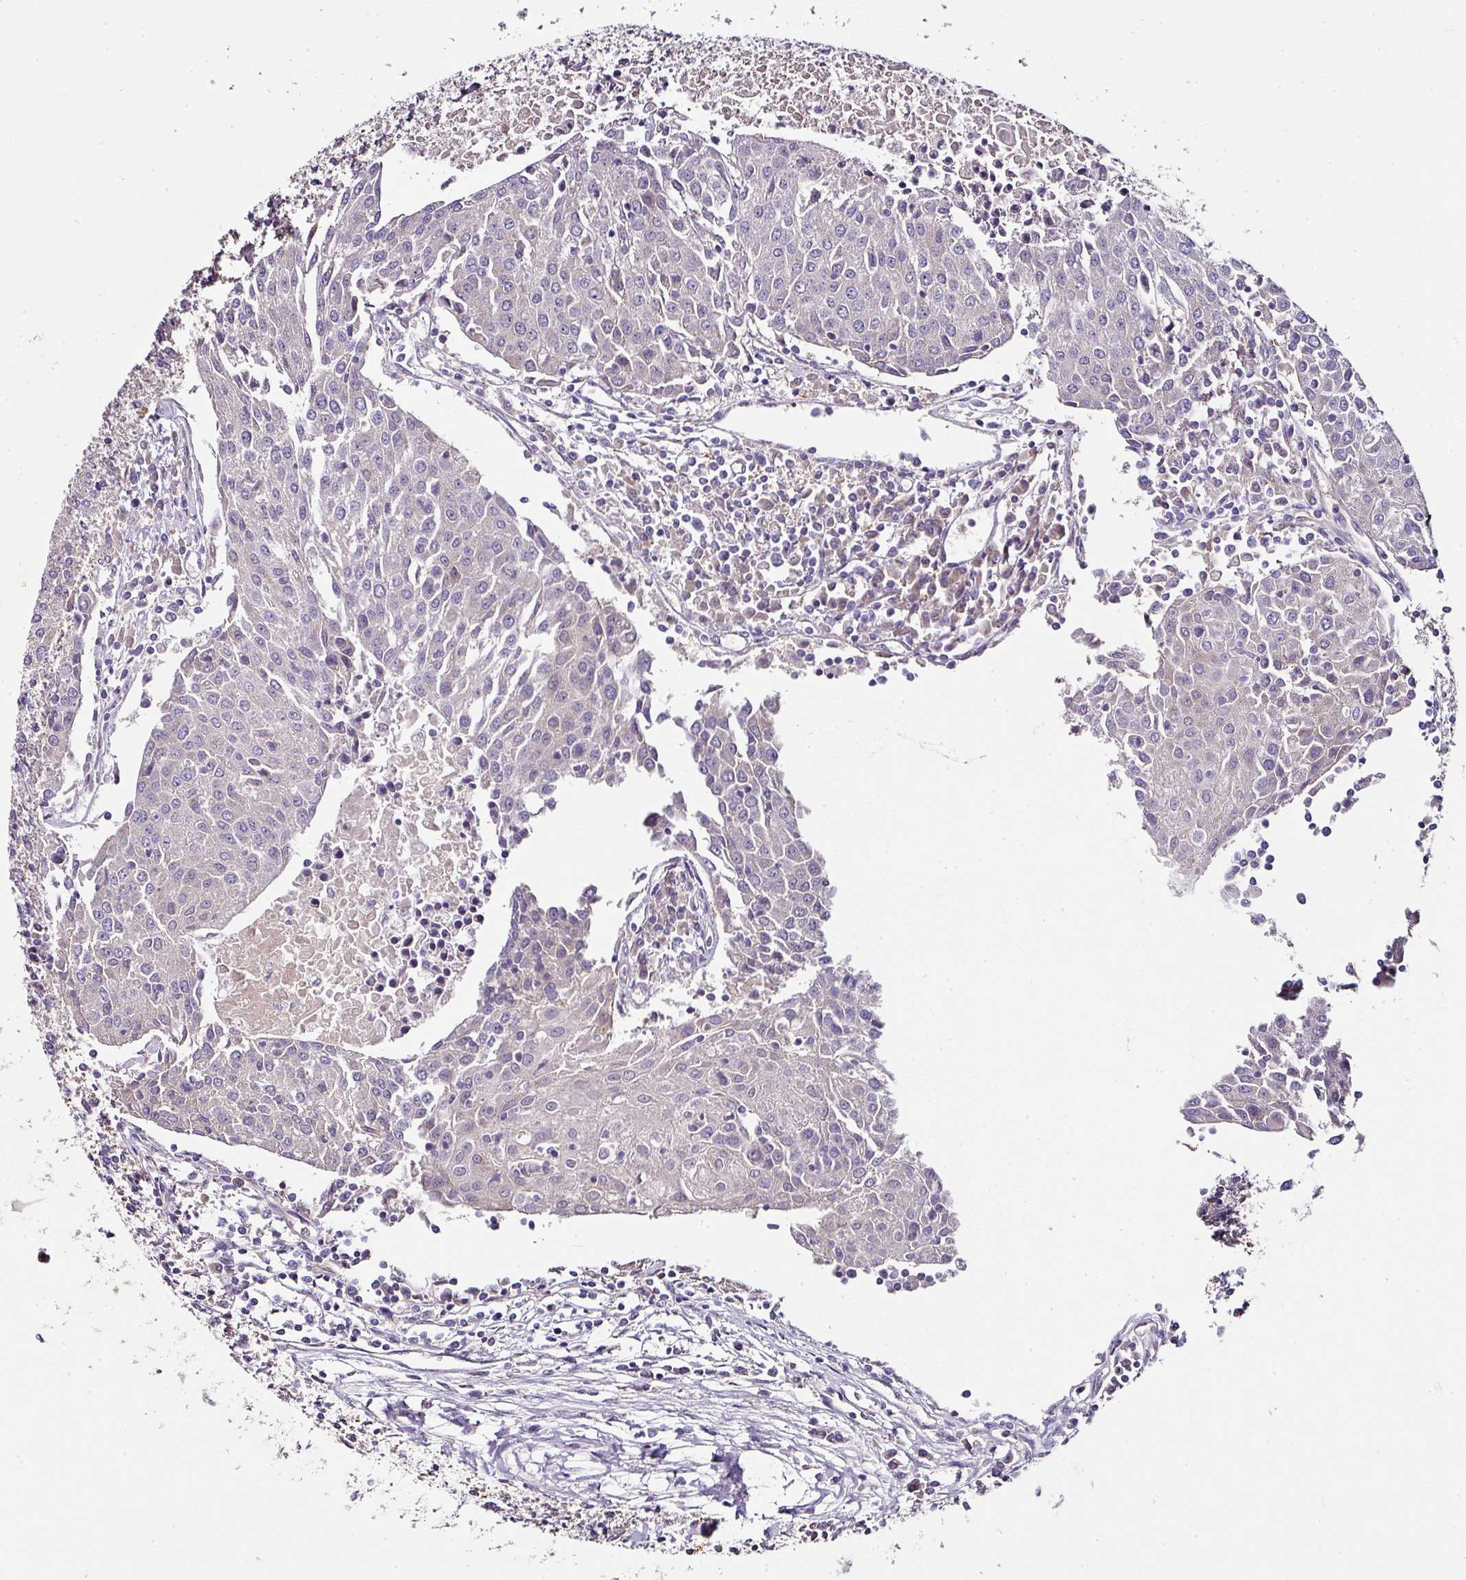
{"staining": {"intensity": "negative", "quantity": "none", "location": "none"}, "tissue": "urothelial cancer", "cell_type": "Tumor cells", "image_type": "cancer", "snomed": [{"axis": "morphology", "description": "Urothelial carcinoma, High grade"}, {"axis": "topography", "description": "Urinary bladder"}], "caption": "The photomicrograph shows no staining of tumor cells in high-grade urothelial carcinoma.", "gene": "SKIC2", "patient": {"sex": "female", "age": 85}}